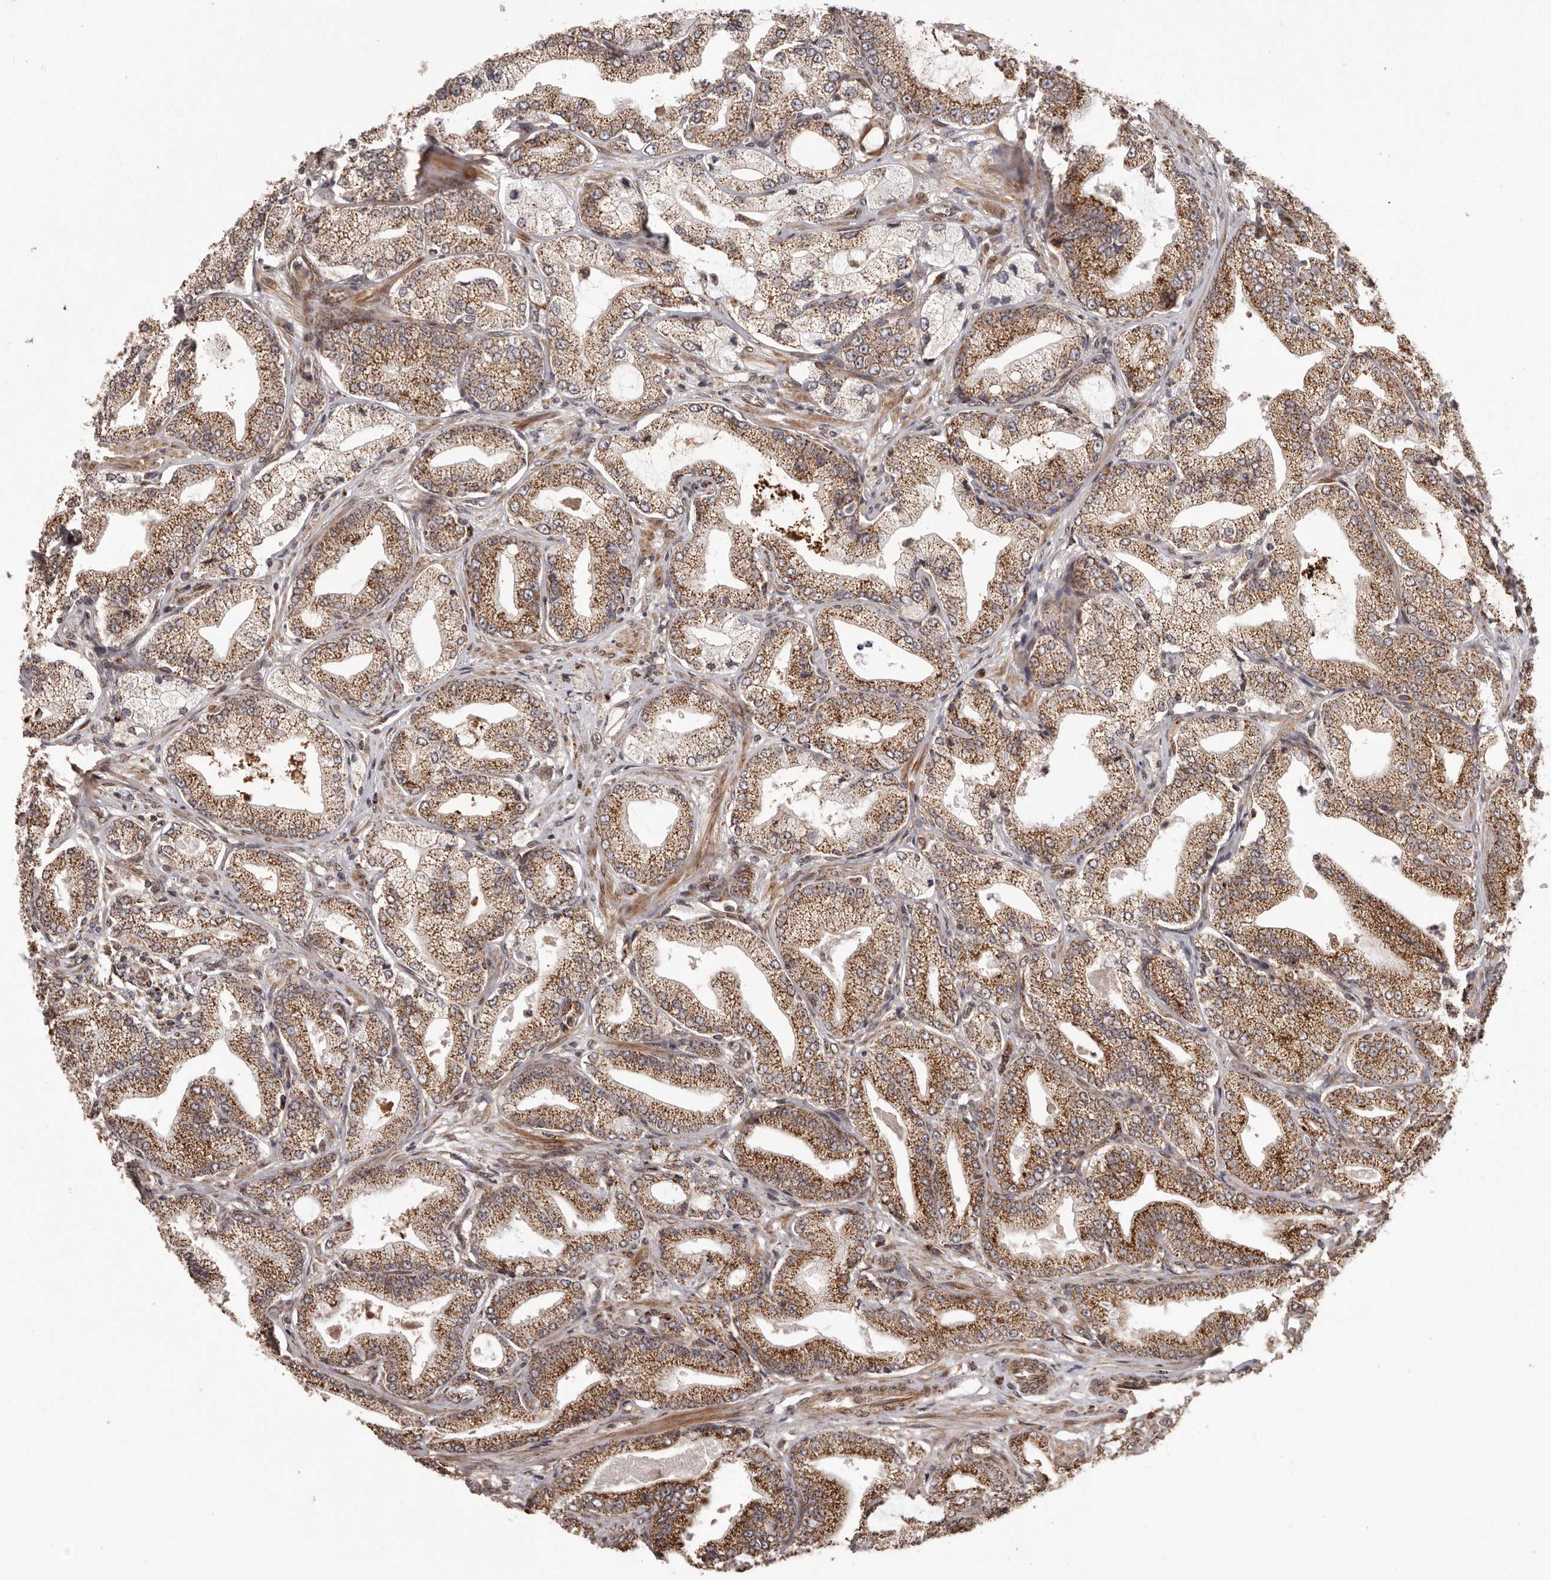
{"staining": {"intensity": "strong", "quantity": ">75%", "location": "cytoplasmic/membranous"}, "tissue": "prostate cancer", "cell_type": "Tumor cells", "image_type": "cancer", "snomed": [{"axis": "morphology", "description": "Adenocarcinoma, Low grade"}, {"axis": "topography", "description": "Prostate"}], "caption": "The immunohistochemical stain labels strong cytoplasmic/membranous staining in tumor cells of adenocarcinoma (low-grade) (prostate) tissue.", "gene": "CHRM2", "patient": {"sex": "male", "age": 63}}